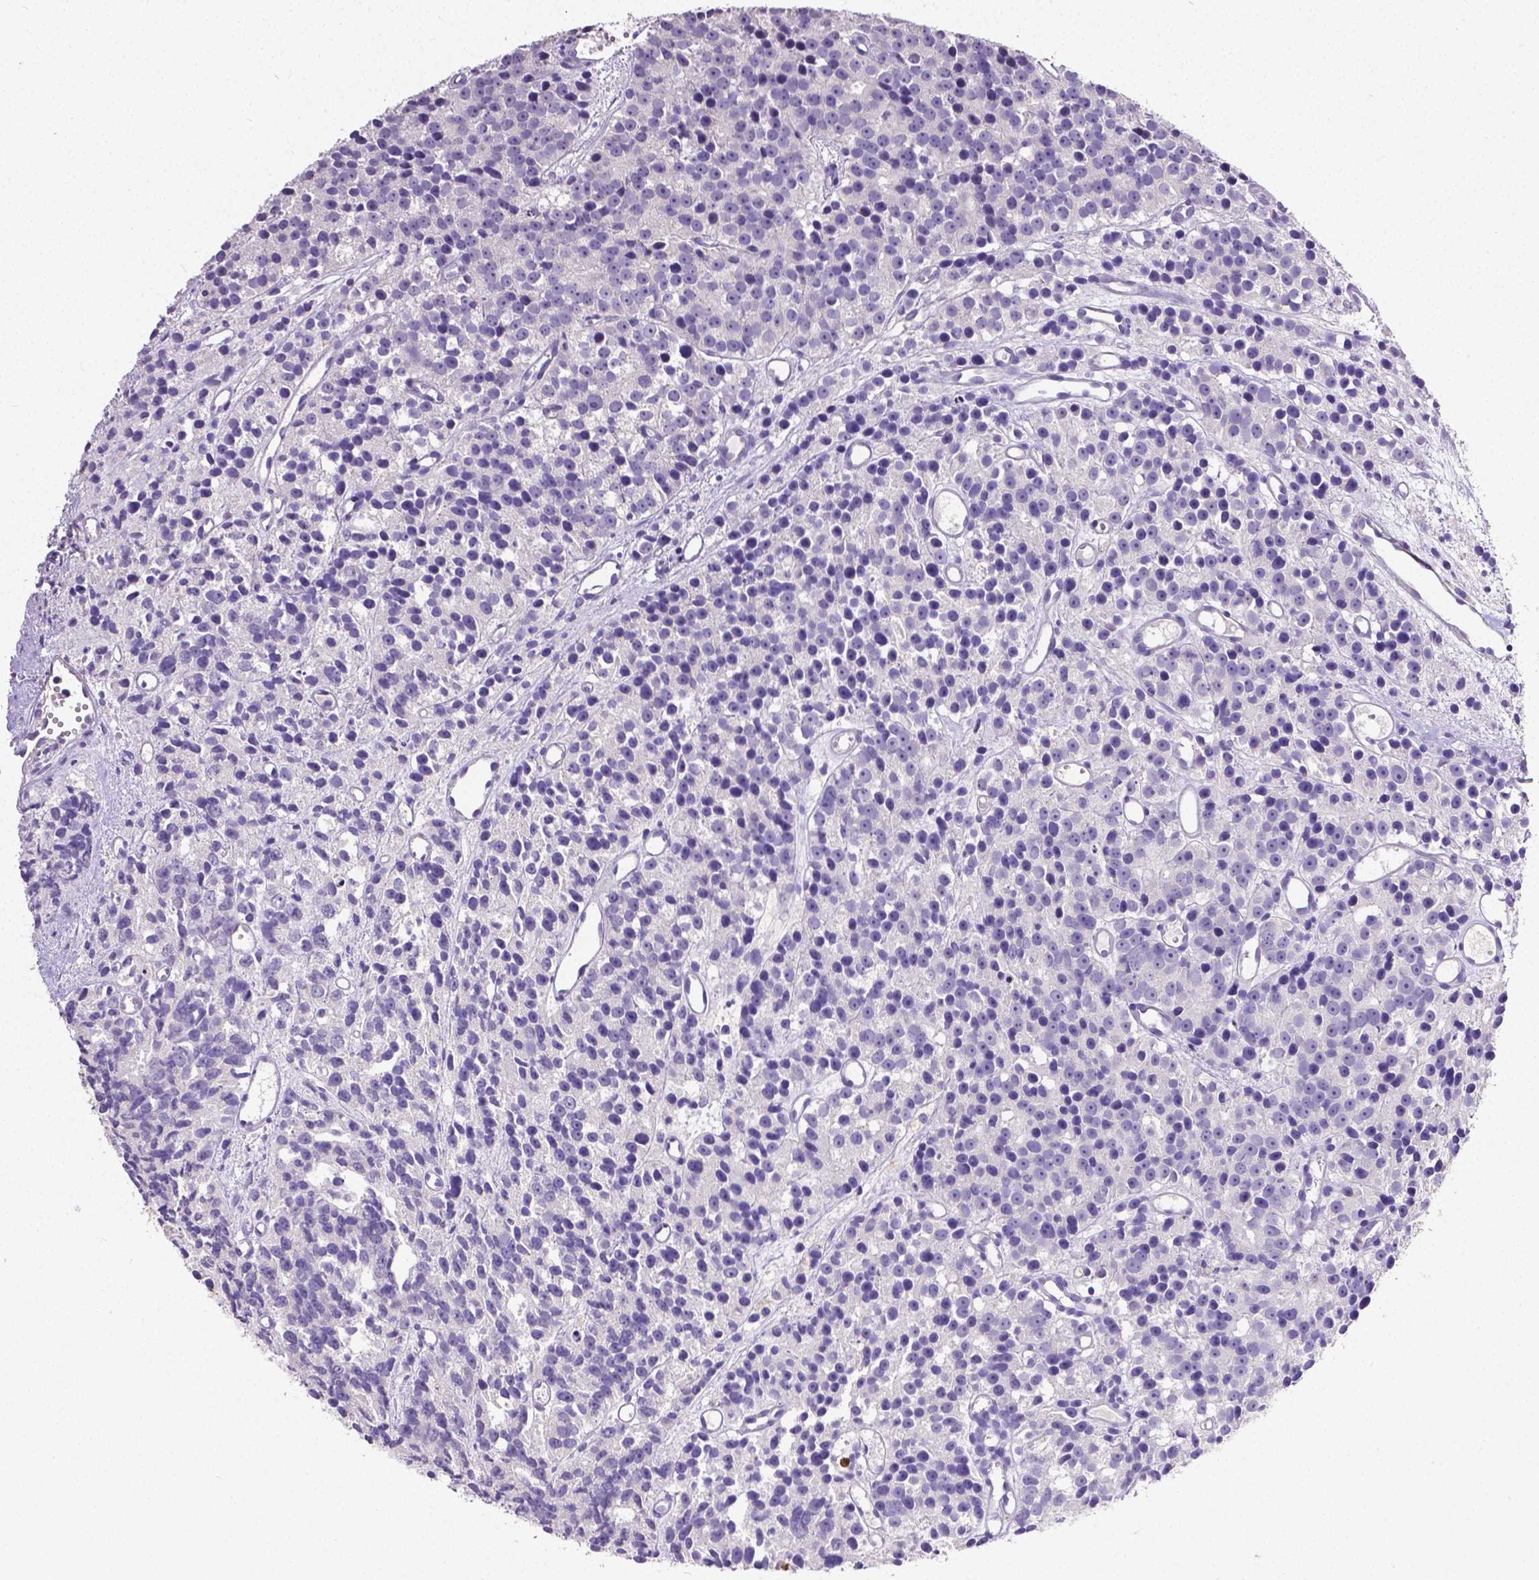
{"staining": {"intensity": "negative", "quantity": "none", "location": "none"}, "tissue": "prostate cancer", "cell_type": "Tumor cells", "image_type": "cancer", "snomed": [{"axis": "morphology", "description": "Adenocarcinoma, High grade"}, {"axis": "topography", "description": "Prostate"}], "caption": "Human adenocarcinoma (high-grade) (prostate) stained for a protein using immunohistochemistry (IHC) demonstrates no staining in tumor cells.", "gene": "MMP9", "patient": {"sex": "male", "age": 77}}